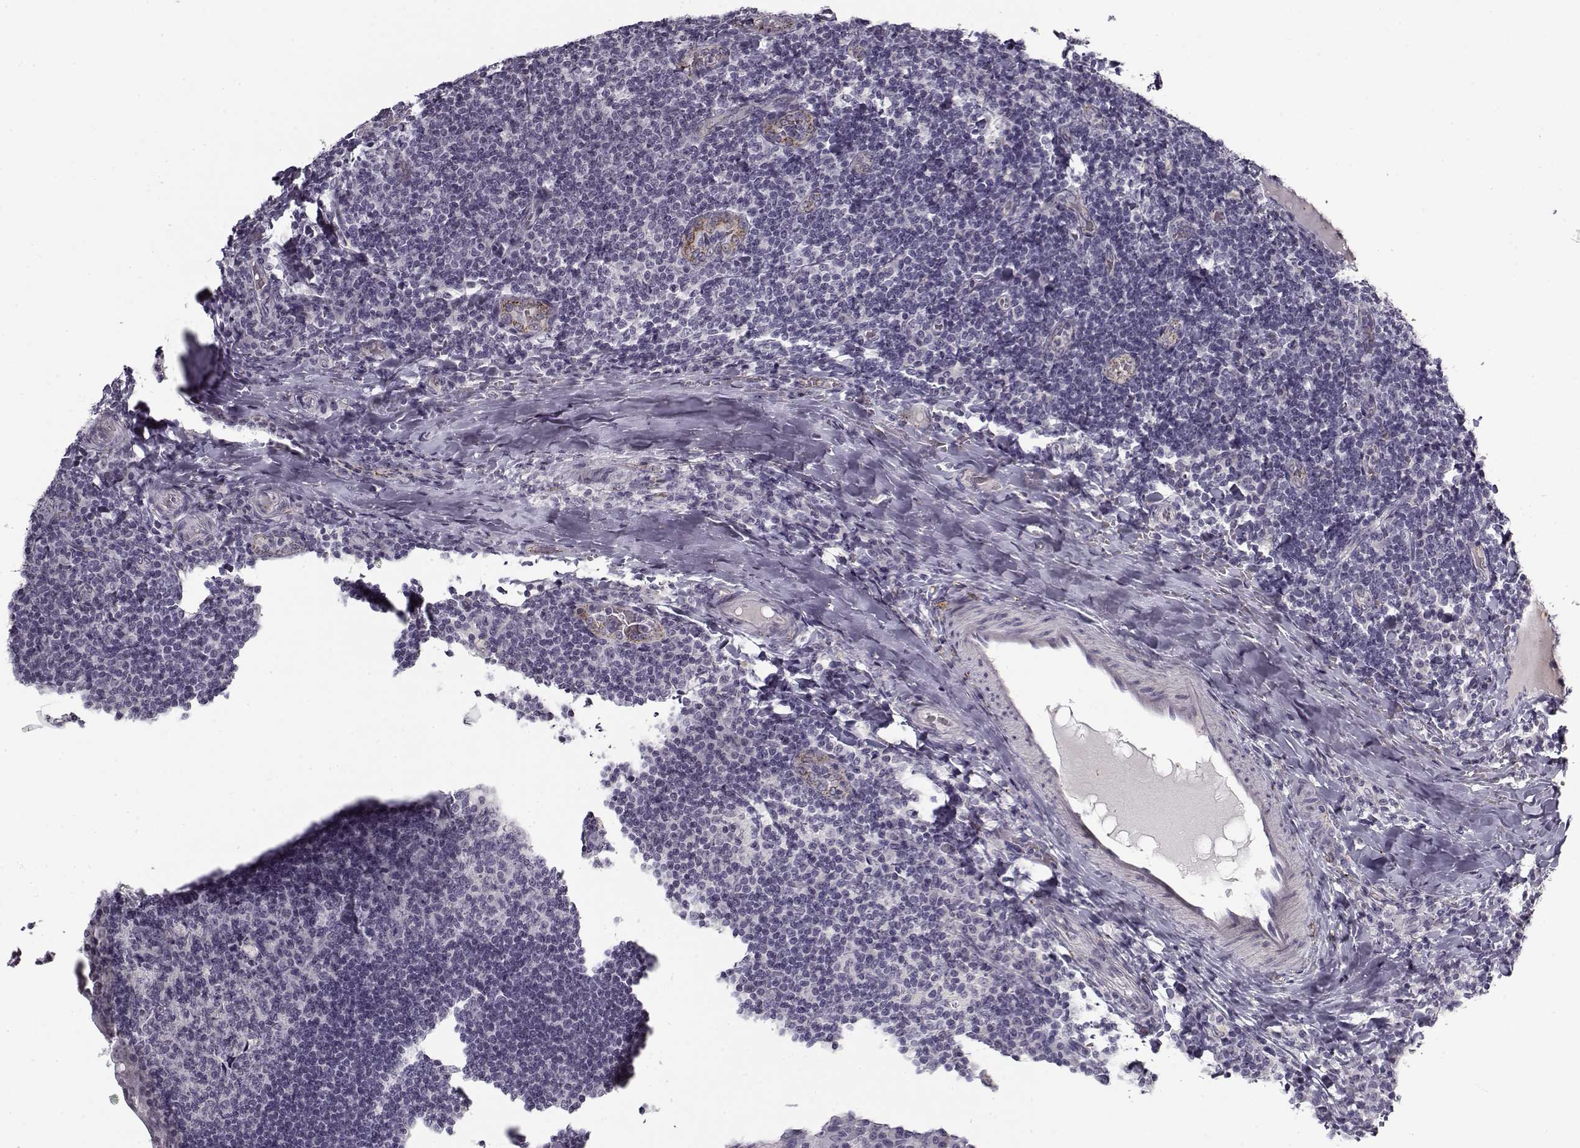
{"staining": {"intensity": "negative", "quantity": "none", "location": "none"}, "tissue": "tonsil", "cell_type": "Germinal center cells", "image_type": "normal", "snomed": [{"axis": "morphology", "description": "Normal tissue, NOS"}, {"axis": "topography", "description": "Tonsil"}], "caption": "Immunohistochemistry of benign human tonsil reveals no staining in germinal center cells. Nuclei are stained in blue.", "gene": "SNCA", "patient": {"sex": "male", "age": 17}}